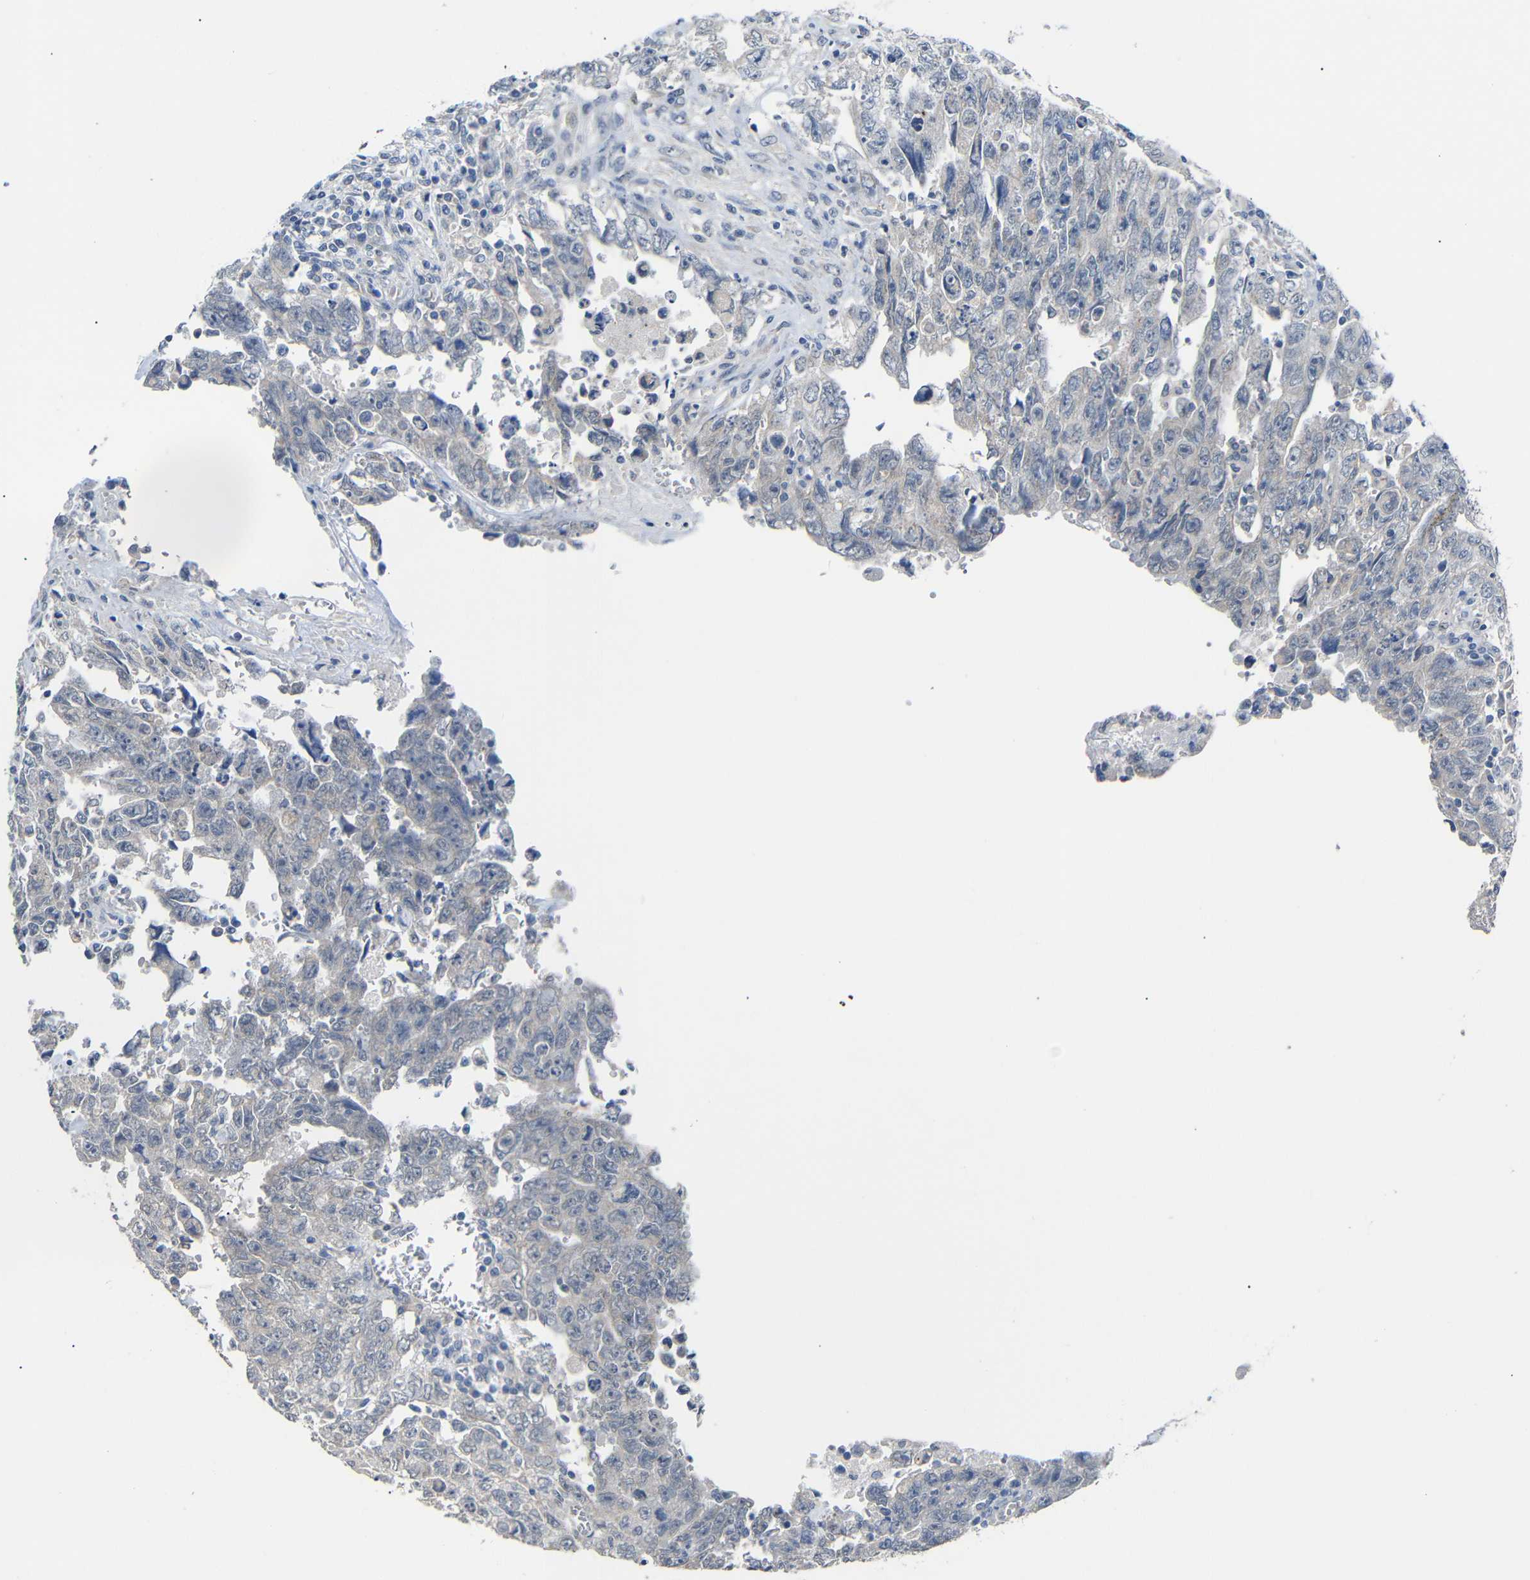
{"staining": {"intensity": "negative", "quantity": "none", "location": "none"}, "tissue": "testis cancer", "cell_type": "Tumor cells", "image_type": "cancer", "snomed": [{"axis": "morphology", "description": "Carcinoma, Embryonal, NOS"}, {"axis": "topography", "description": "Testis"}], "caption": "Tumor cells are negative for brown protein staining in testis cancer (embryonal carcinoma). (Brightfield microscopy of DAB IHC at high magnification).", "gene": "HNF1A", "patient": {"sex": "male", "age": 28}}